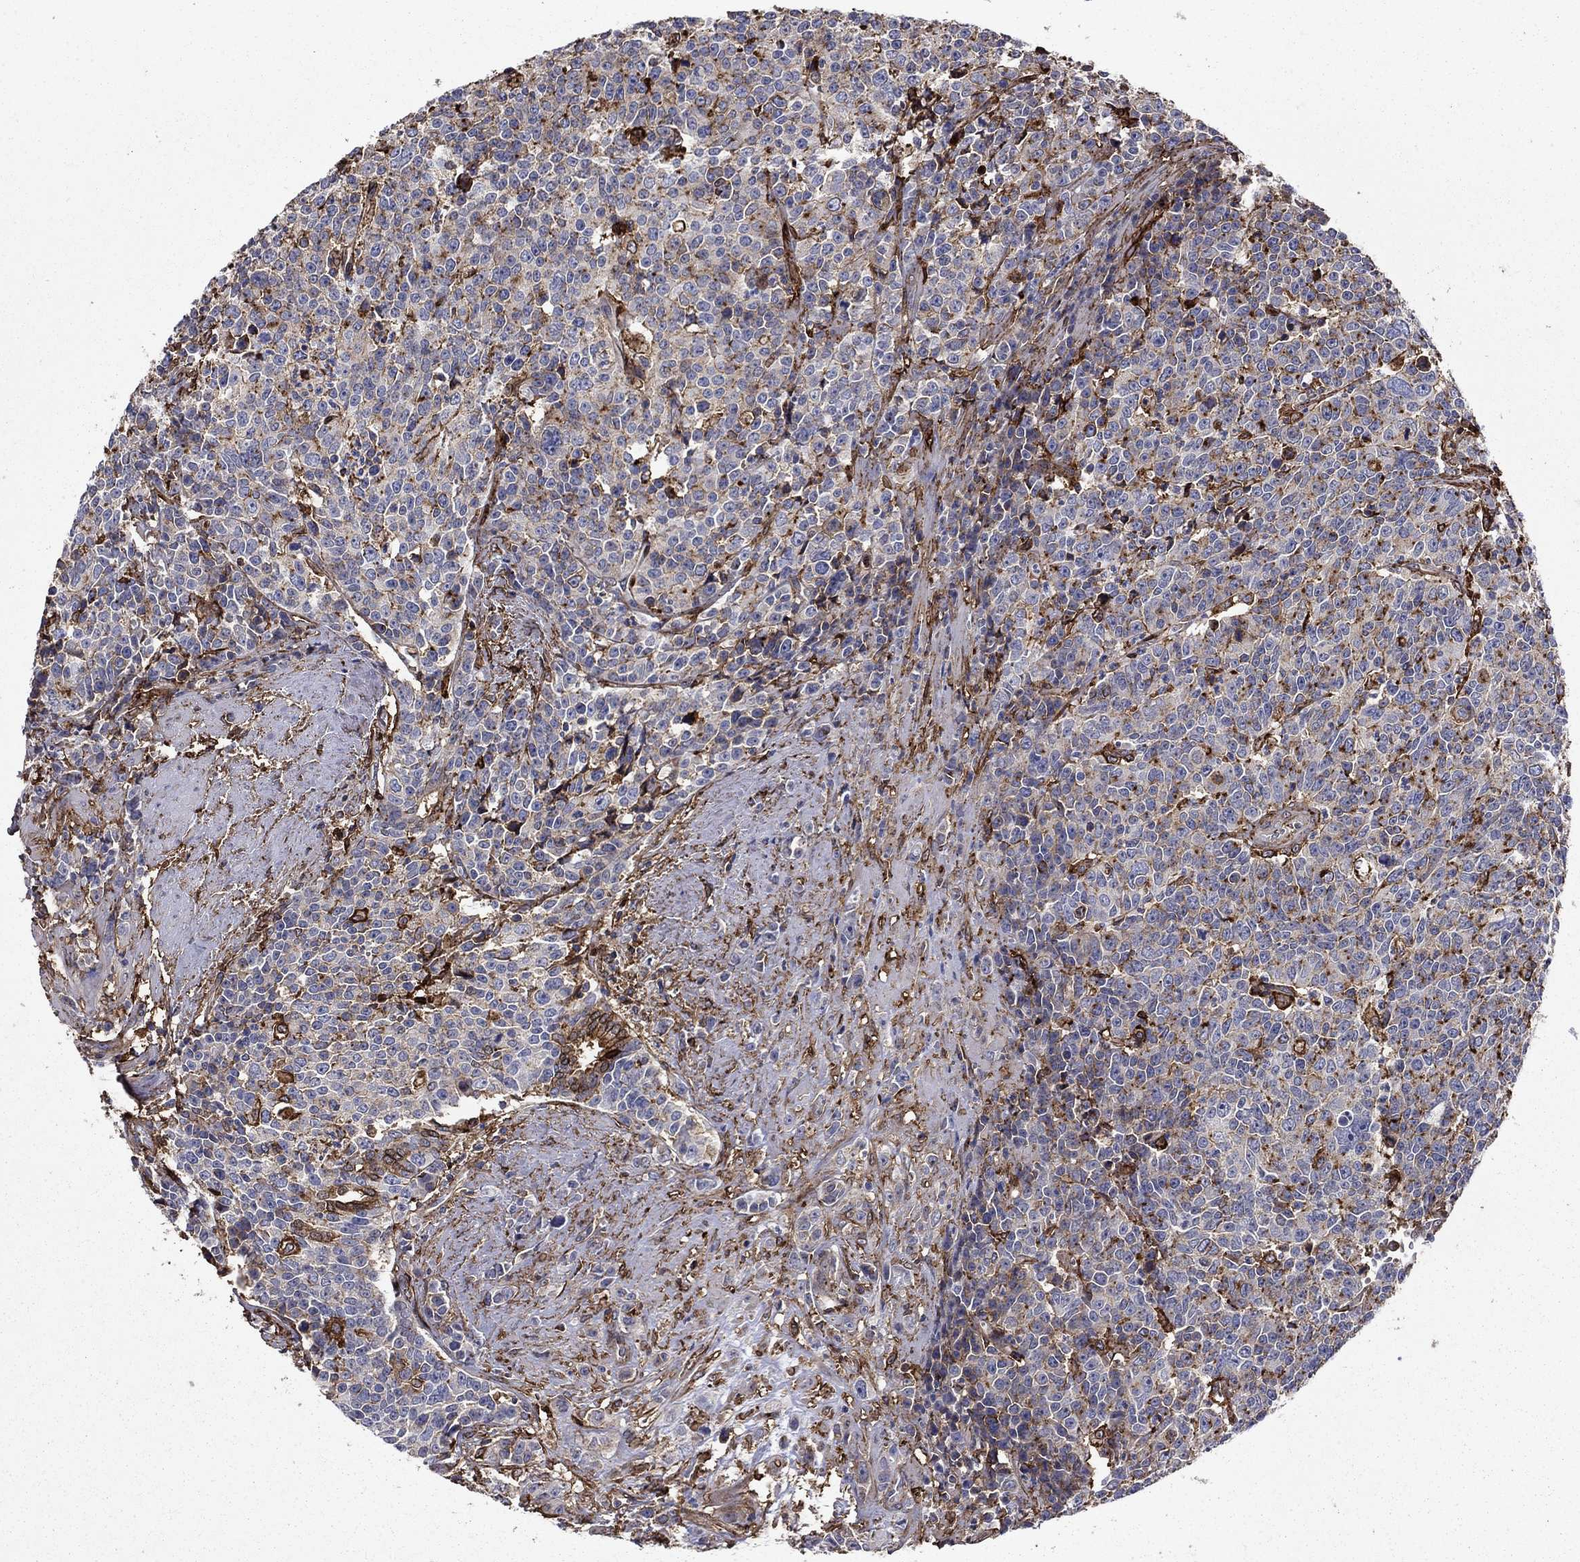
{"staining": {"intensity": "negative", "quantity": "none", "location": "none"}, "tissue": "prostate cancer", "cell_type": "Tumor cells", "image_type": "cancer", "snomed": [{"axis": "morphology", "description": "Adenocarcinoma, NOS"}, {"axis": "topography", "description": "Prostate"}], "caption": "Immunohistochemical staining of prostate adenocarcinoma demonstrates no significant staining in tumor cells.", "gene": "PLAU", "patient": {"sex": "male", "age": 67}}